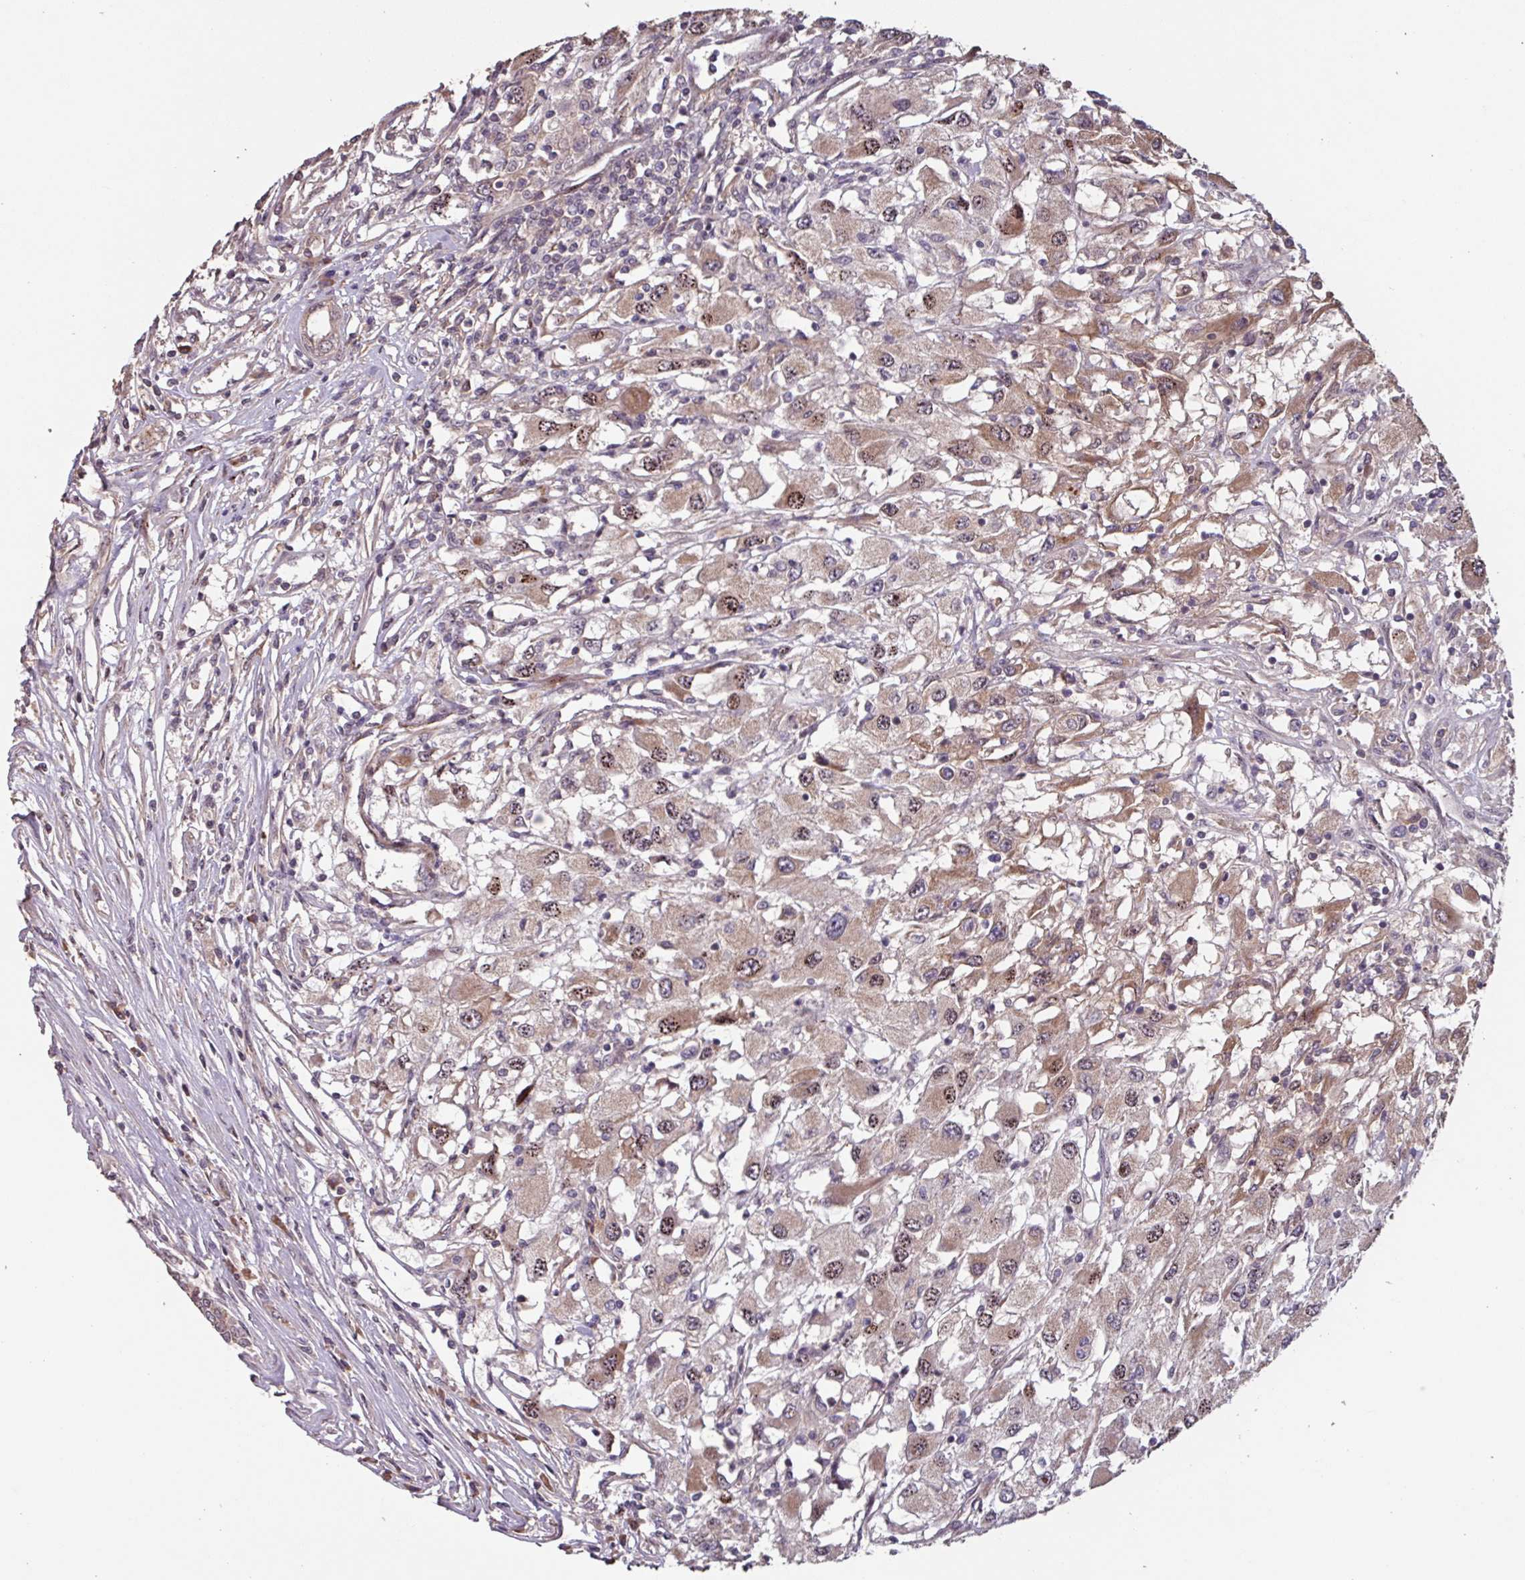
{"staining": {"intensity": "moderate", "quantity": "25%-75%", "location": "cytoplasmic/membranous,nuclear"}, "tissue": "renal cancer", "cell_type": "Tumor cells", "image_type": "cancer", "snomed": [{"axis": "morphology", "description": "Adenocarcinoma, NOS"}, {"axis": "topography", "description": "Kidney"}], "caption": "There is medium levels of moderate cytoplasmic/membranous and nuclear positivity in tumor cells of renal cancer (adenocarcinoma), as demonstrated by immunohistochemical staining (brown color).", "gene": "TMEM88", "patient": {"sex": "female", "age": 67}}